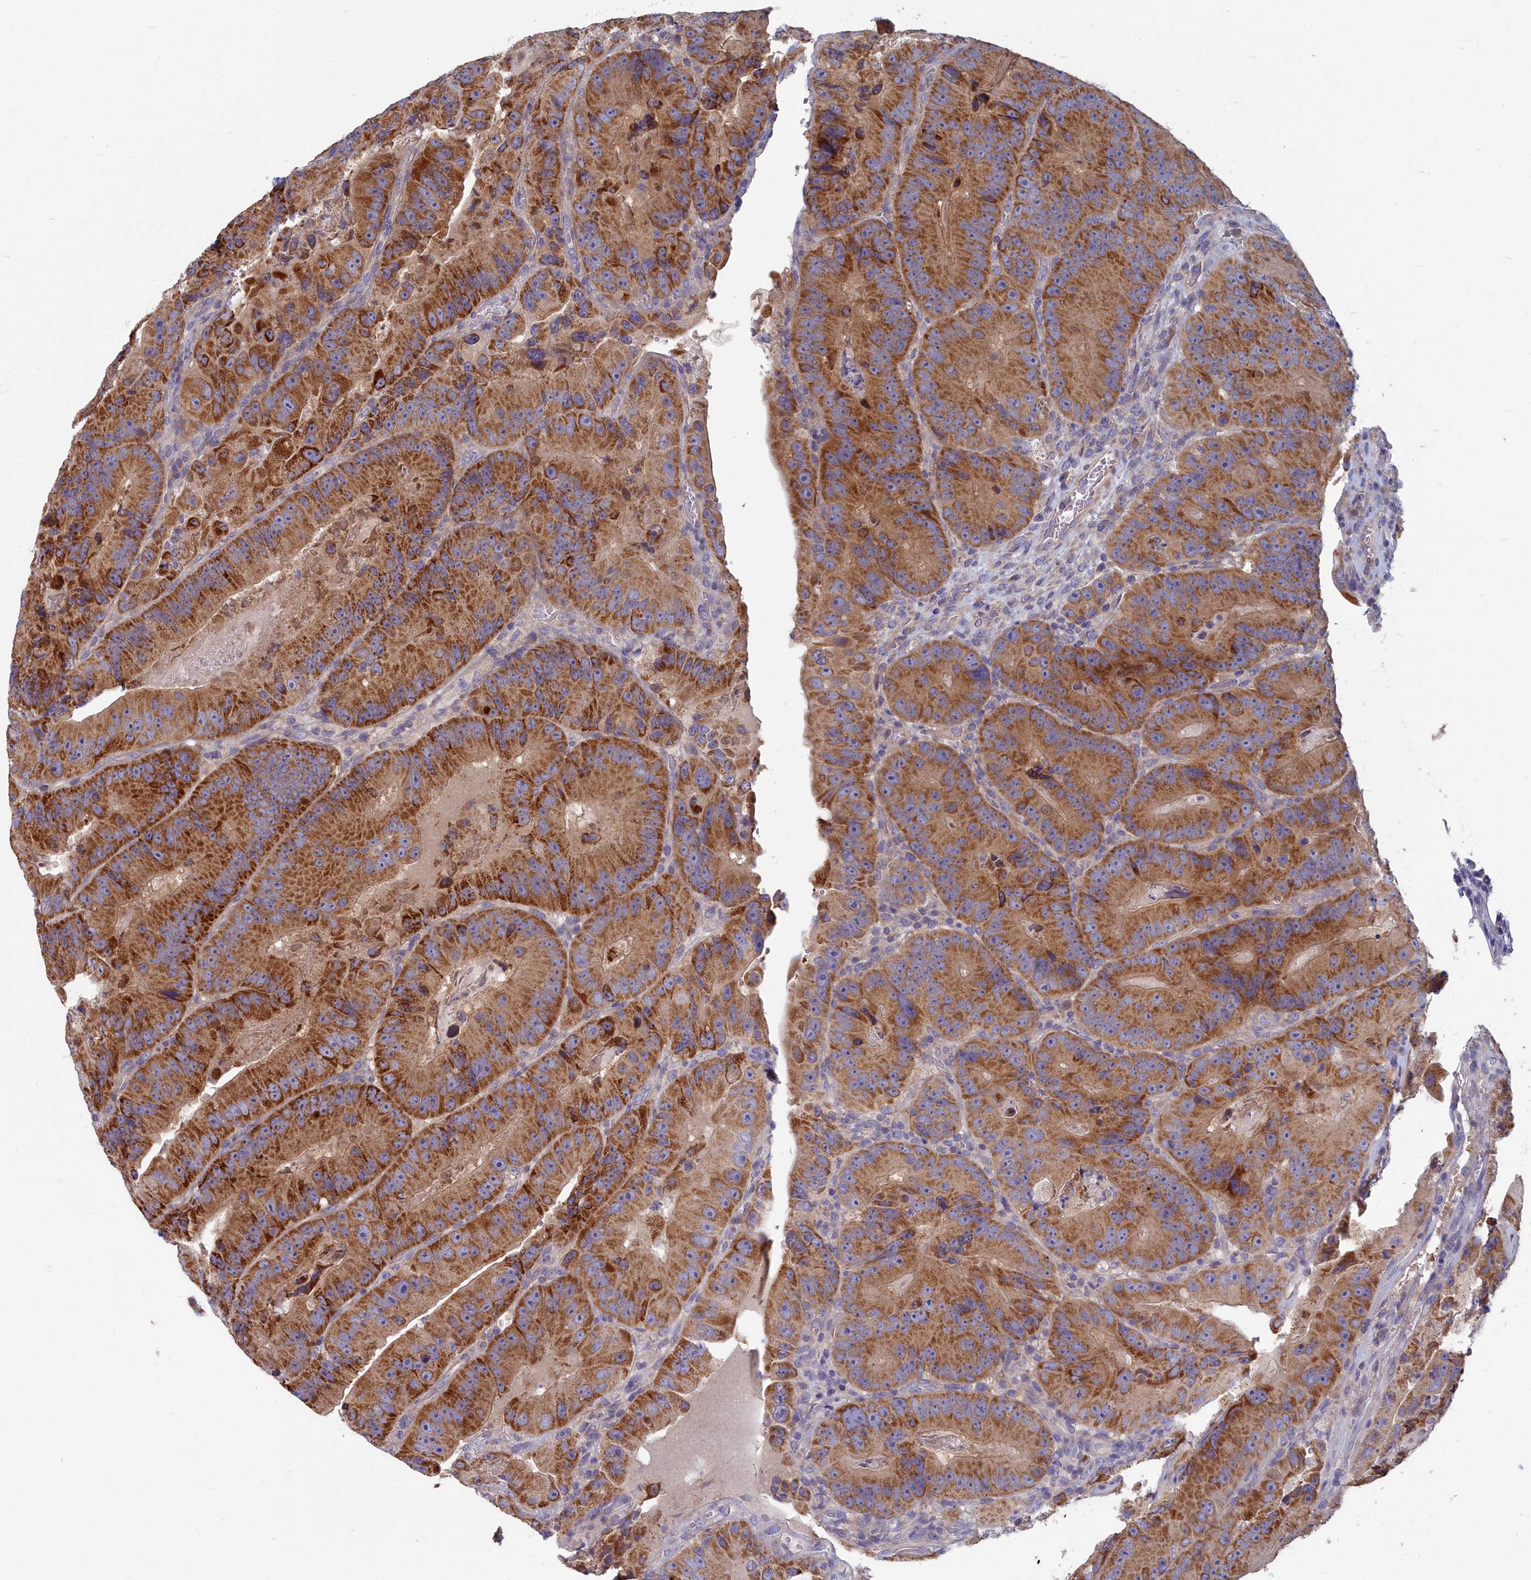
{"staining": {"intensity": "strong", "quantity": ">75%", "location": "cytoplasmic/membranous"}, "tissue": "colorectal cancer", "cell_type": "Tumor cells", "image_type": "cancer", "snomed": [{"axis": "morphology", "description": "Adenocarcinoma, NOS"}, {"axis": "topography", "description": "Colon"}], "caption": "Immunohistochemical staining of colorectal cancer (adenocarcinoma) demonstrates high levels of strong cytoplasmic/membranous protein positivity in approximately >75% of tumor cells.", "gene": "COX20", "patient": {"sex": "female", "age": 86}}